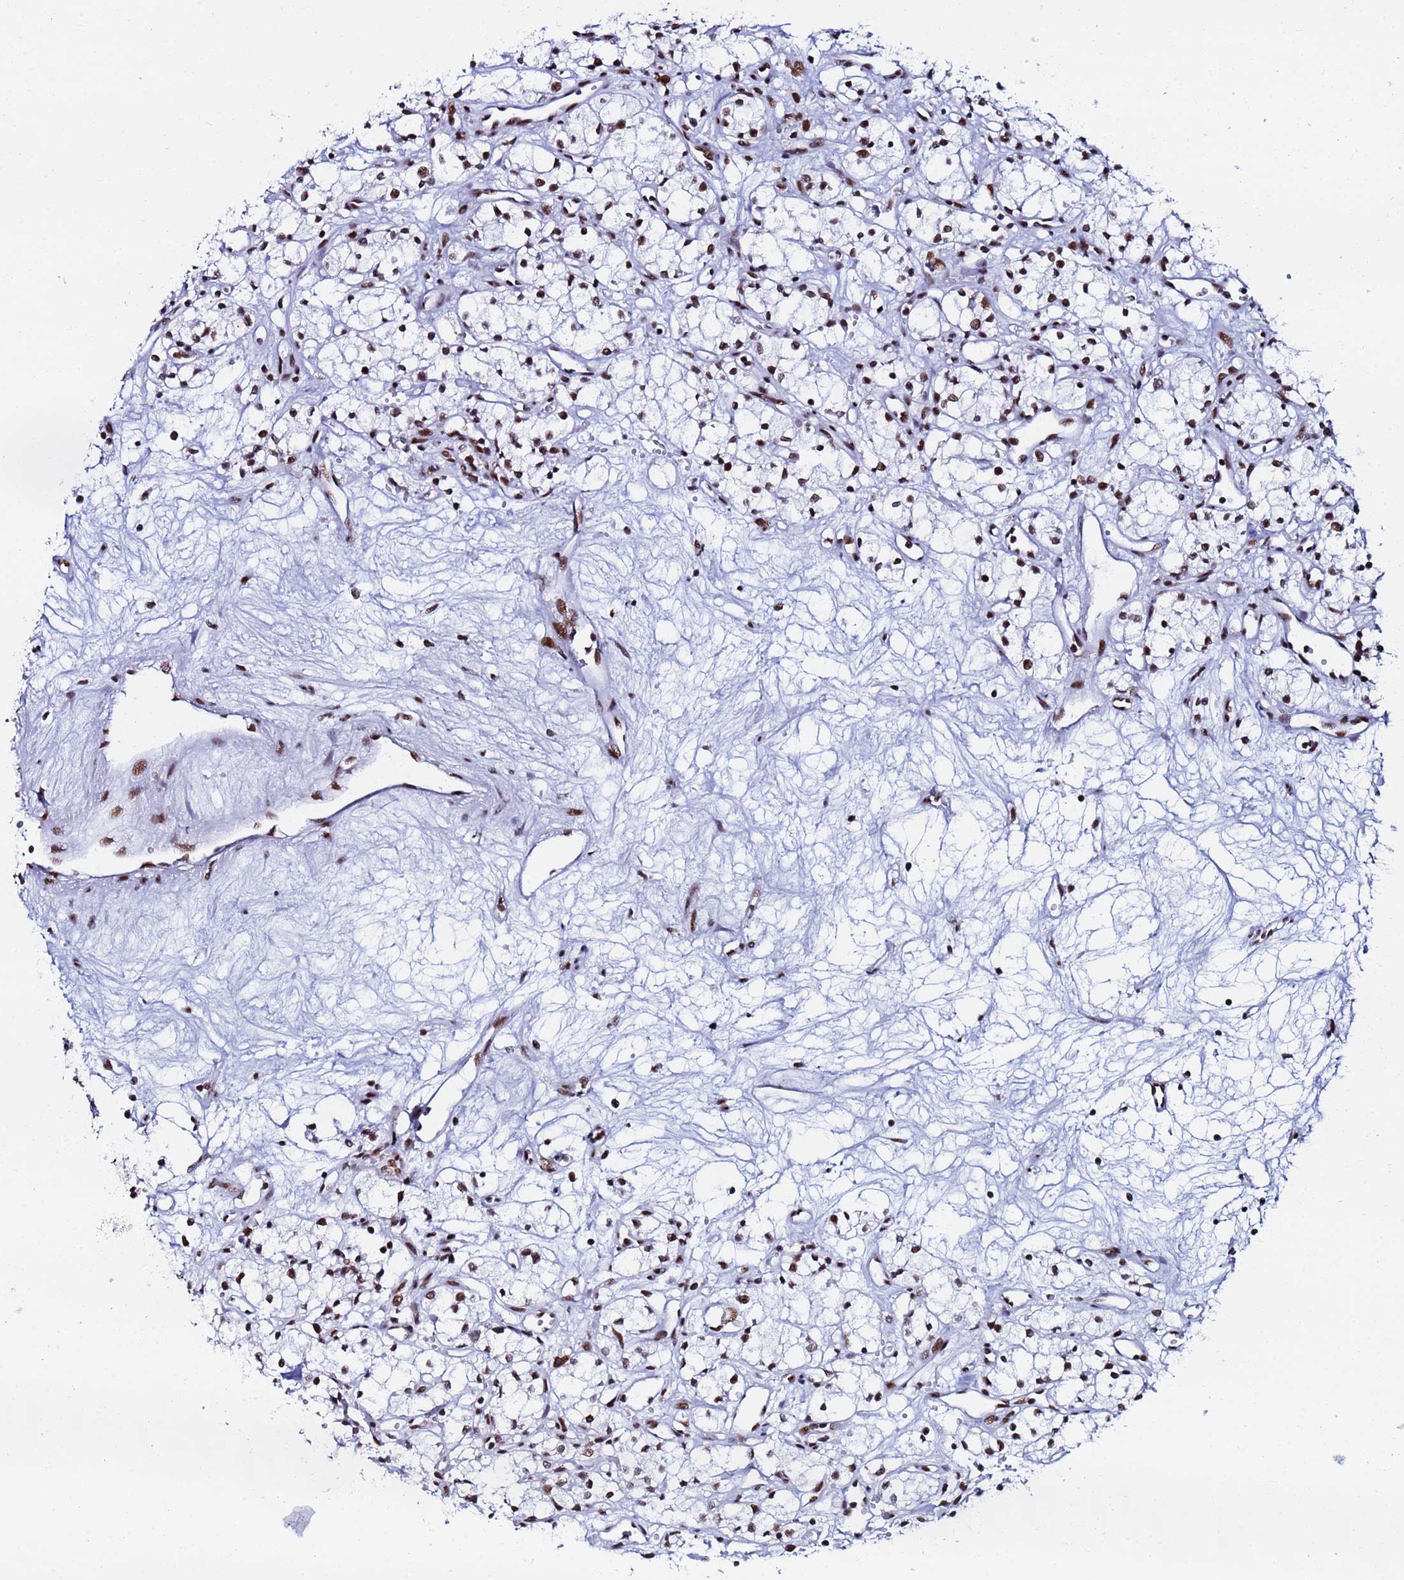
{"staining": {"intensity": "strong", "quantity": ">75%", "location": "nuclear"}, "tissue": "renal cancer", "cell_type": "Tumor cells", "image_type": "cancer", "snomed": [{"axis": "morphology", "description": "Adenocarcinoma, NOS"}, {"axis": "topography", "description": "Kidney"}], "caption": "There is high levels of strong nuclear positivity in tumor cells of adenocarcinoma (renal), as demonstrated by immunohistochemical staining (brown color).", "gene": "SNRPA1", "patient": {"sex": "male", "age": 59}}